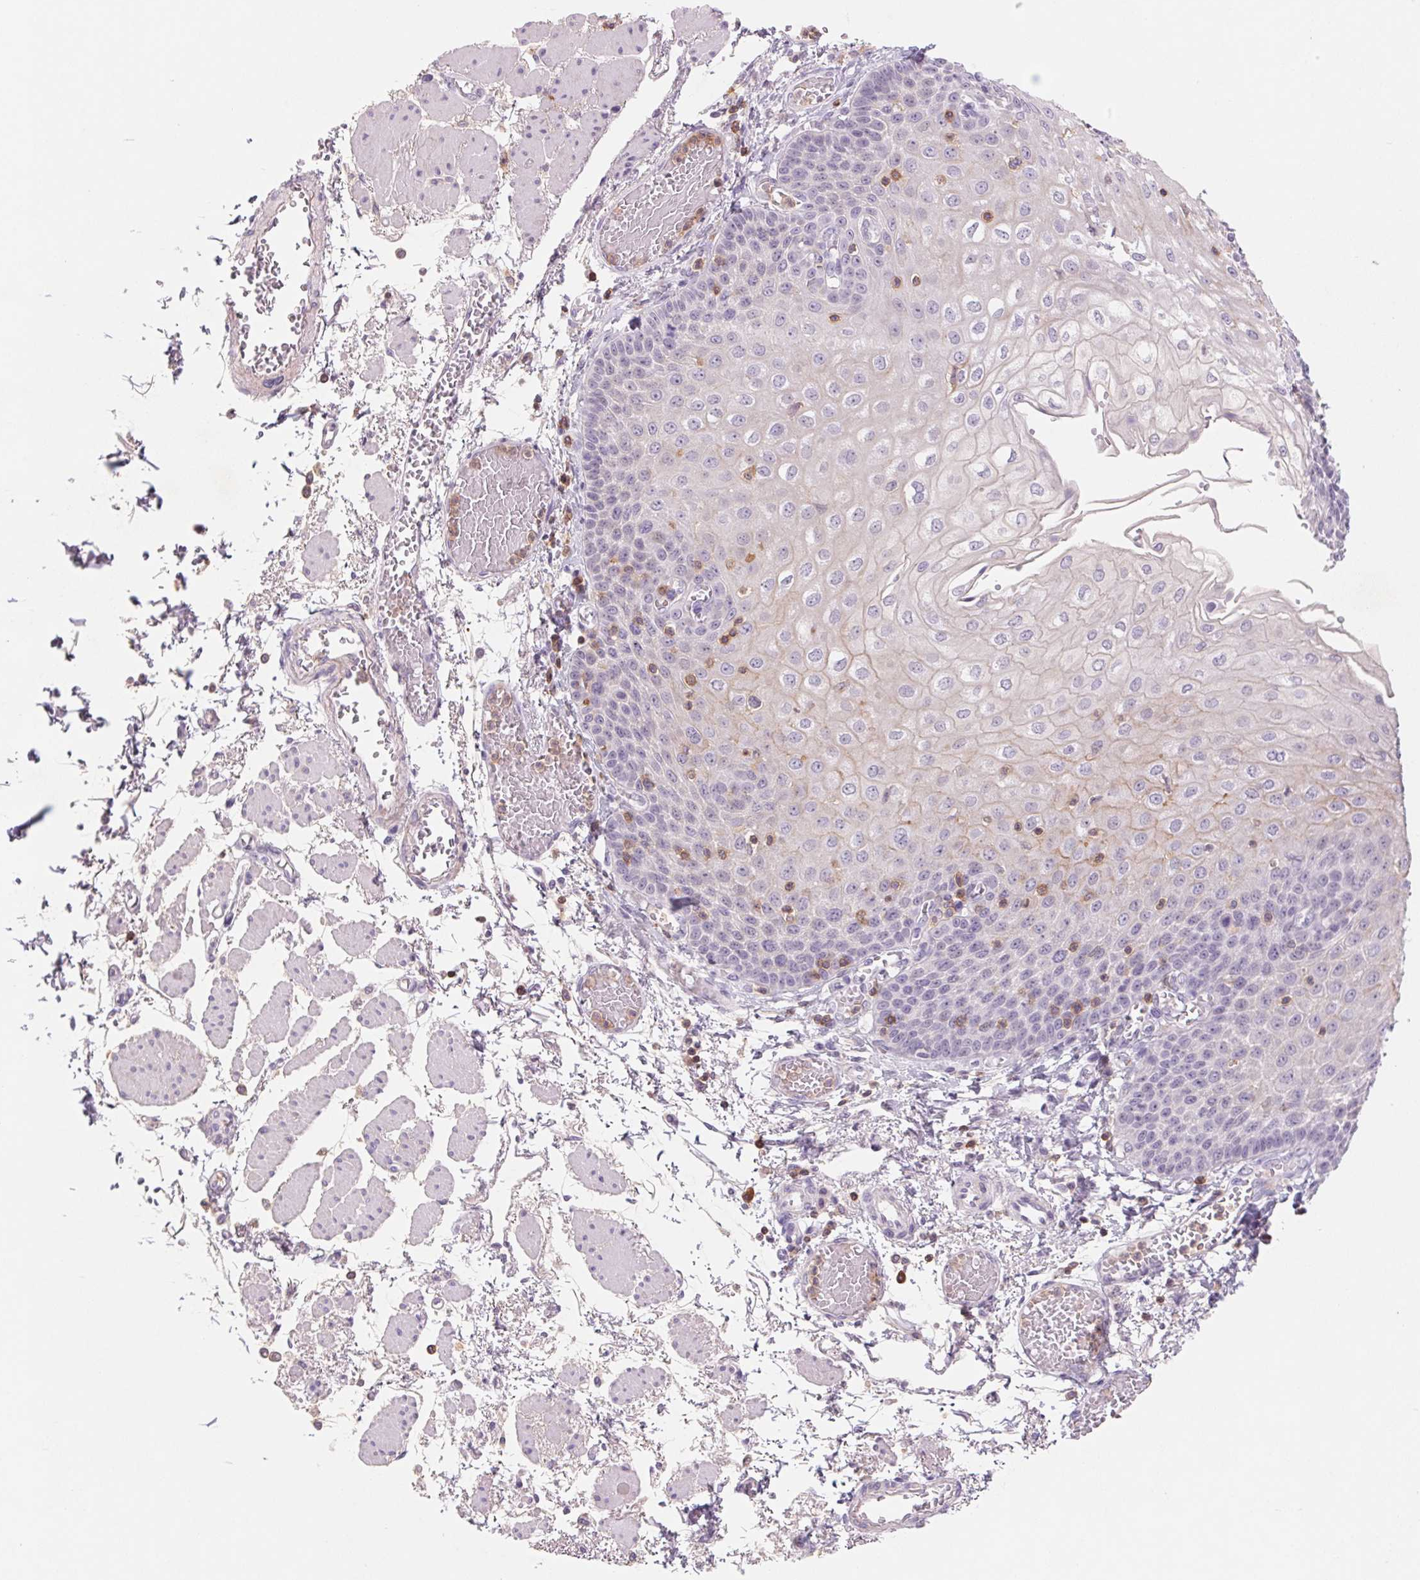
{"staining": {"intensity": "negative", "quantity": "none", "location": "none"}, "tissue": "esophagus", "cell_type": "Squamous epithelial cells", "image_type": "normal", "snomed": [{"axis": "morphology", "description": "Normal tissue, NOS"}, {"axis": "morphology", "description": "Adenocarcinoma, NOS"}, {"axis": "topography", "description": "Esophagus"}], "caption": "Immunohistochemistry (IHC) micrograph of unremarkable esophagus stained for a protein (brown), which exhibits no staining in squamous epithelial cells.", "gene": "KIF26A", "patient": {"sex": "male", "age": 81}}